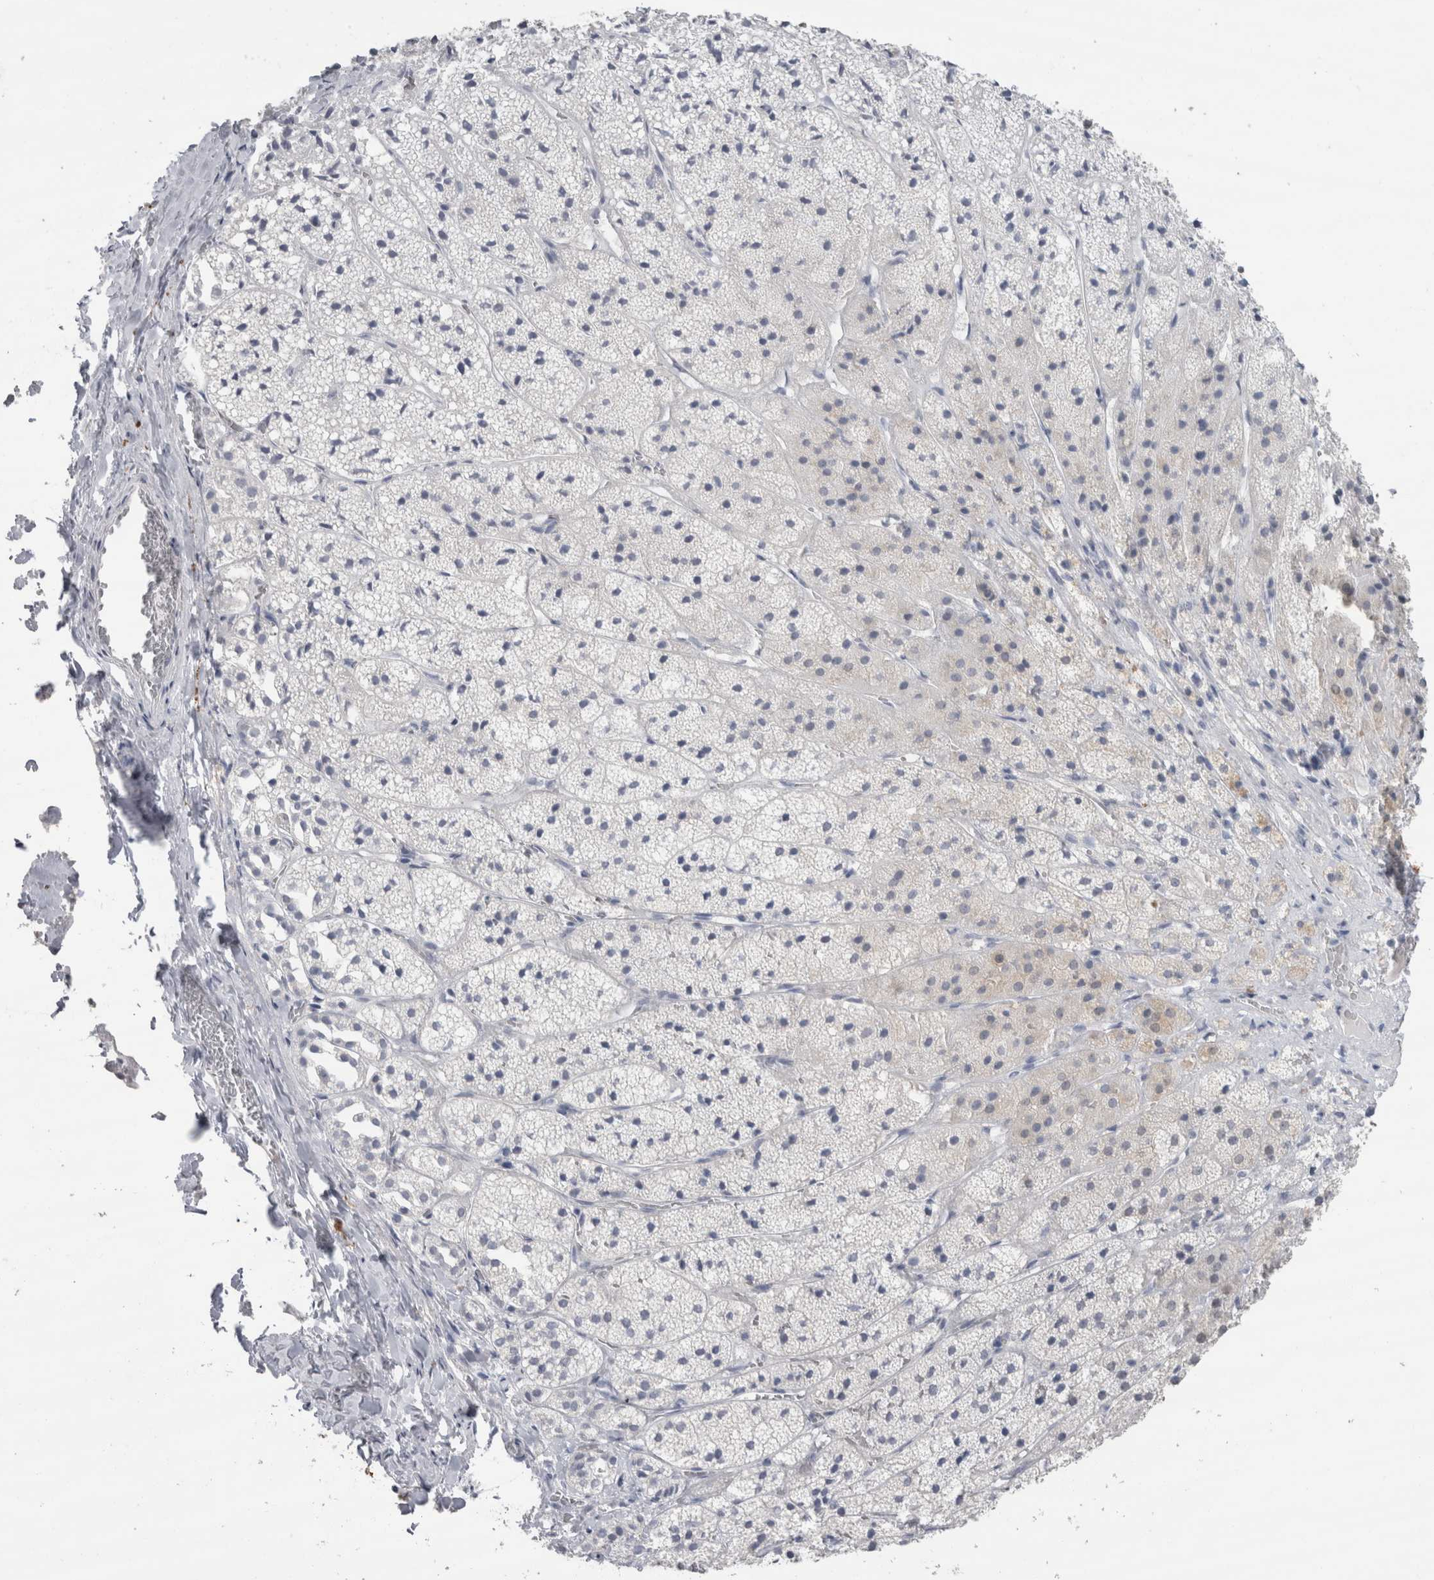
{"staining": {"intensity": "weak", "quantity": "<25%", "location": "cytoplasmic/membranous"}, "tissue": "adrenal gland", "cell_type": "Glandular cells", "image_type": "normal", "snomed": [{"axis": "morphology", "description": "Normal tissue, NOS"}, {"axis": "topography", "description": "Adrenal gland"}], "caption": "This is a photomicrograph of IHC staining of unremarkable adrenal gland, which shows no positivity in glandular cells. (Immunohistochemistry, brightfield microscopy, high magnification).", "gene": "CDH17", "patient": {"sex": "female", "age": 44}}